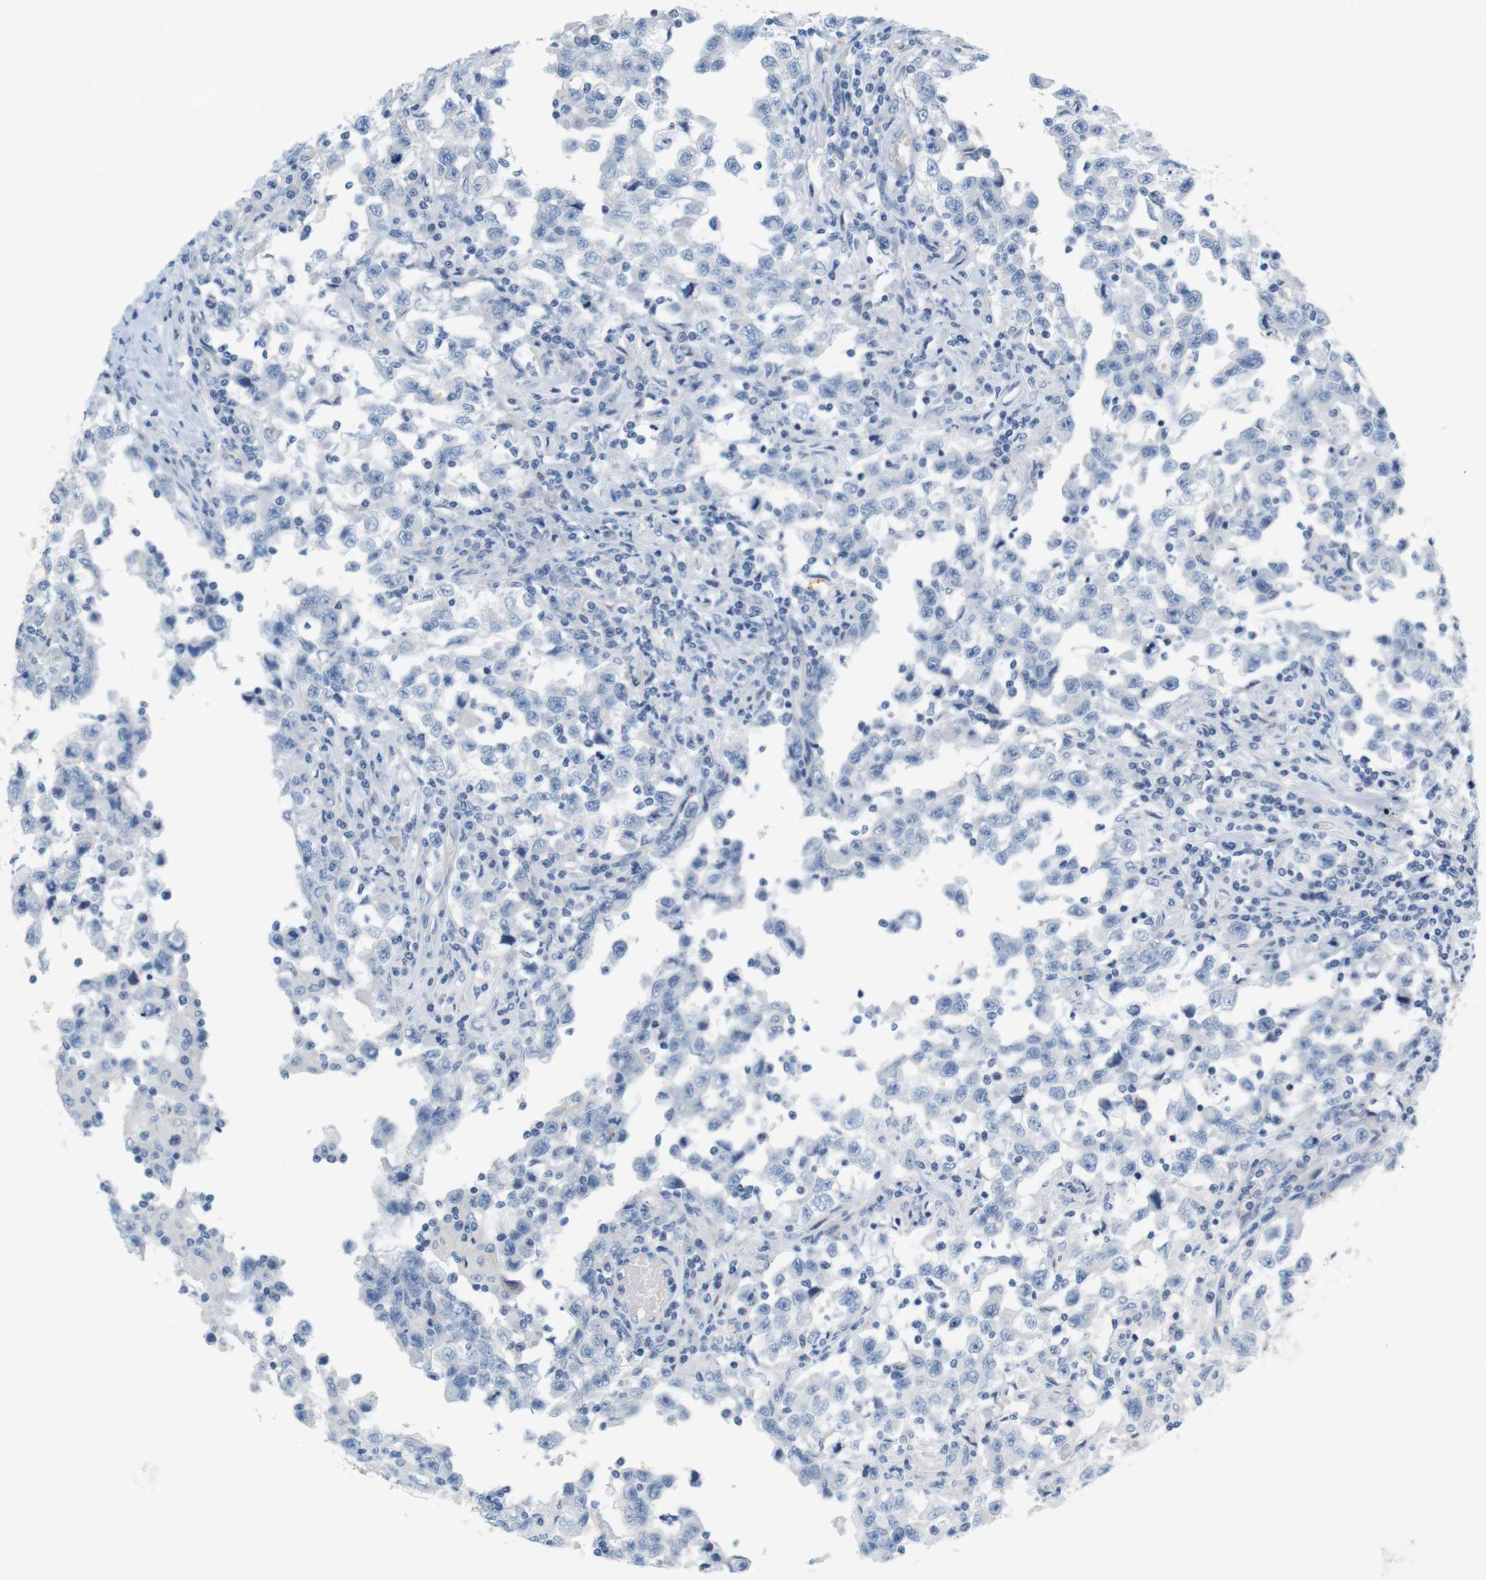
{"staining": {"intensity": "negative", "quantity": "none", "location": "none"}, "tissue": "testis cancer", "cell_type": "Tumor cells", "image_type": "cancer", "snomed": [{"axis": "morphology", "description": "Carcinoma, Embryonal, NOS"}, {"axis": "topography", "description": "Testis"}], "caption": "Human testis cancer stained for a protein using immunohistochemistry (IHC) displays no positivity in tumor cells.", "gene": "LRRK2", "patient": {"sex": "male", "age": 21}}